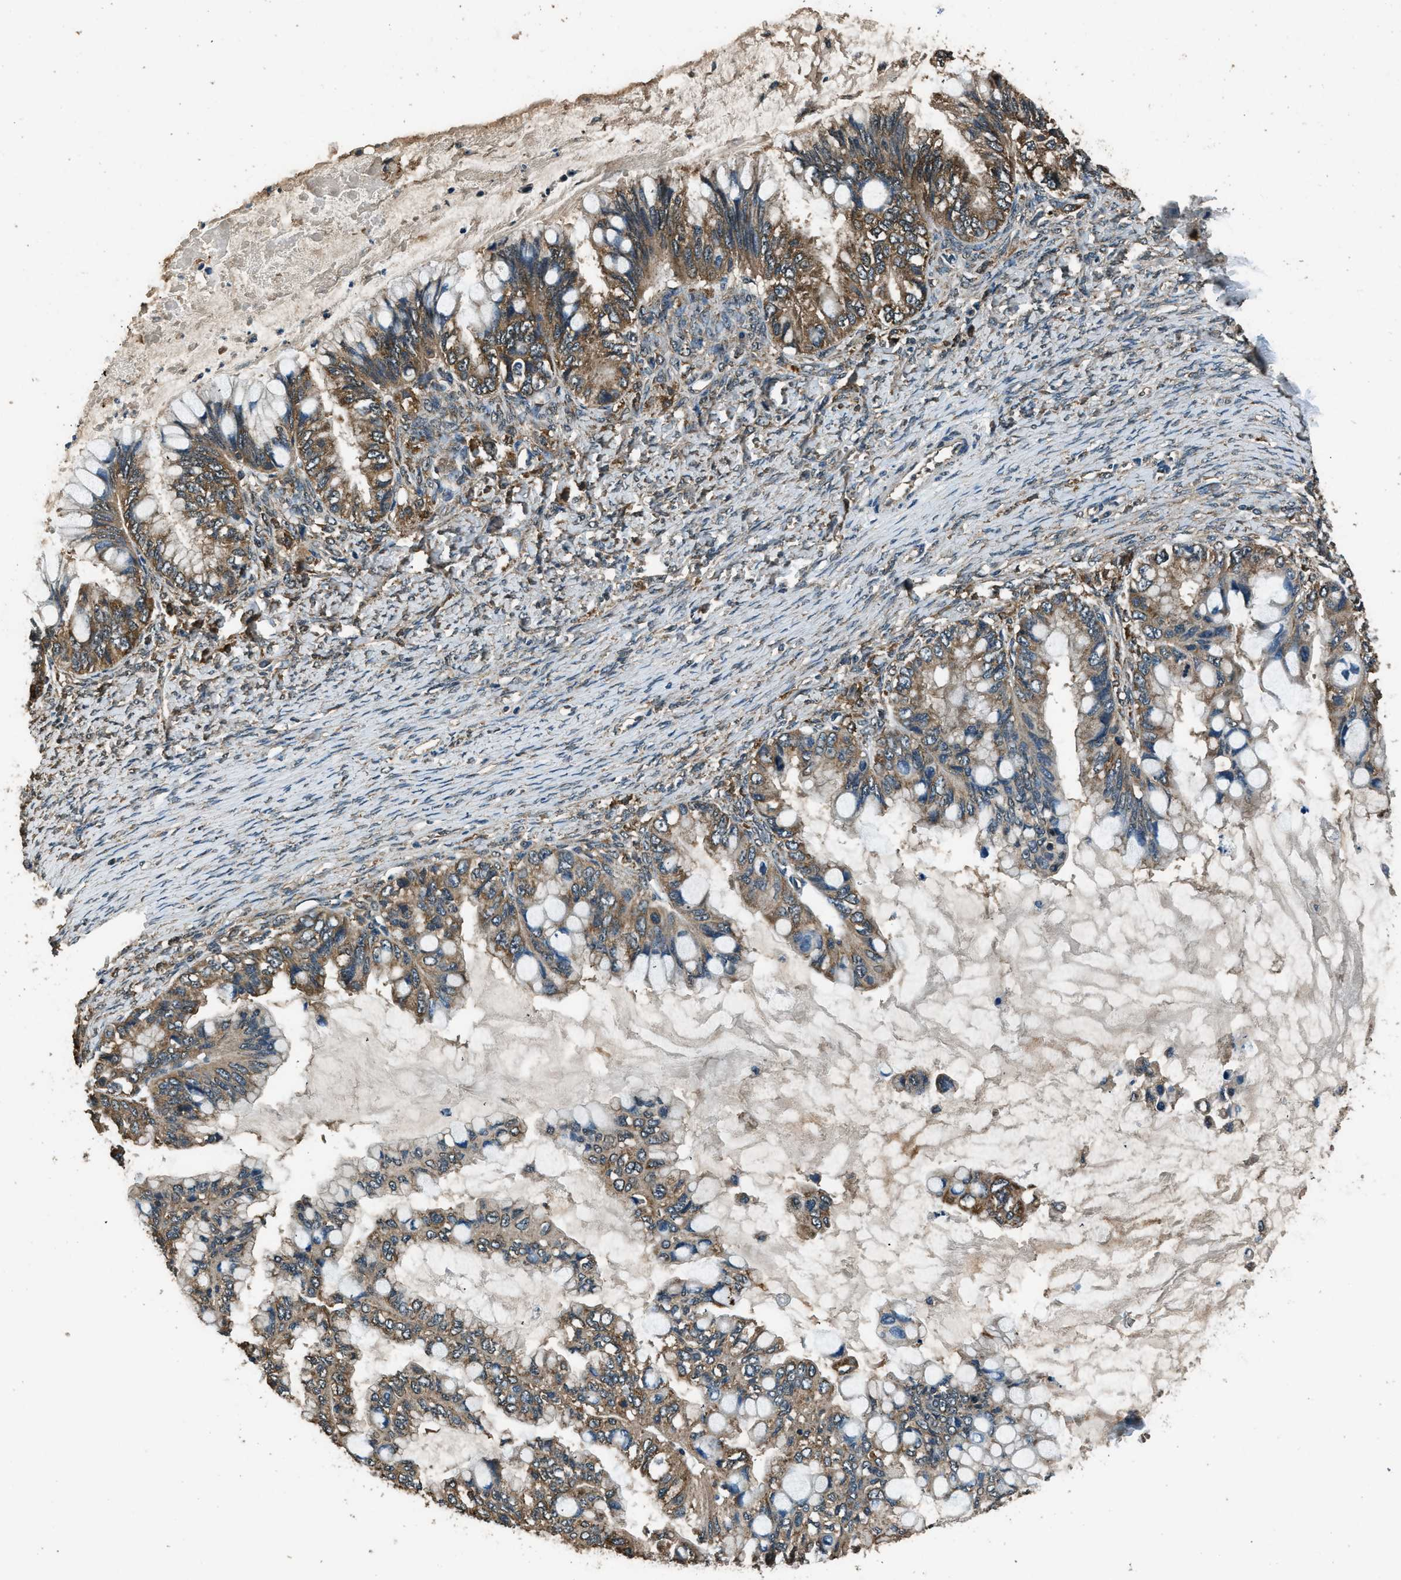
{"staining": {"intensity": "moderate", "quantity": ">75%", "location": "cytoplasmic/membranous"}, "tissue": "ovarian cancer", "cell_type": "Tumor cells", "image_type": "cancer", "snomed": [{"axis": "morphology", "description": "Cystadenocarcinoma, mucinous, NOS"}, {"axis": "topography", "description": "Ovary"}], "caption": "Human ovarian mucinous cystadenocarcinoma stained with a protein marker reveals moderate staining in tumor cells.", "gene": "SALL3", "patient": {"sex": "female", "age": 80}}